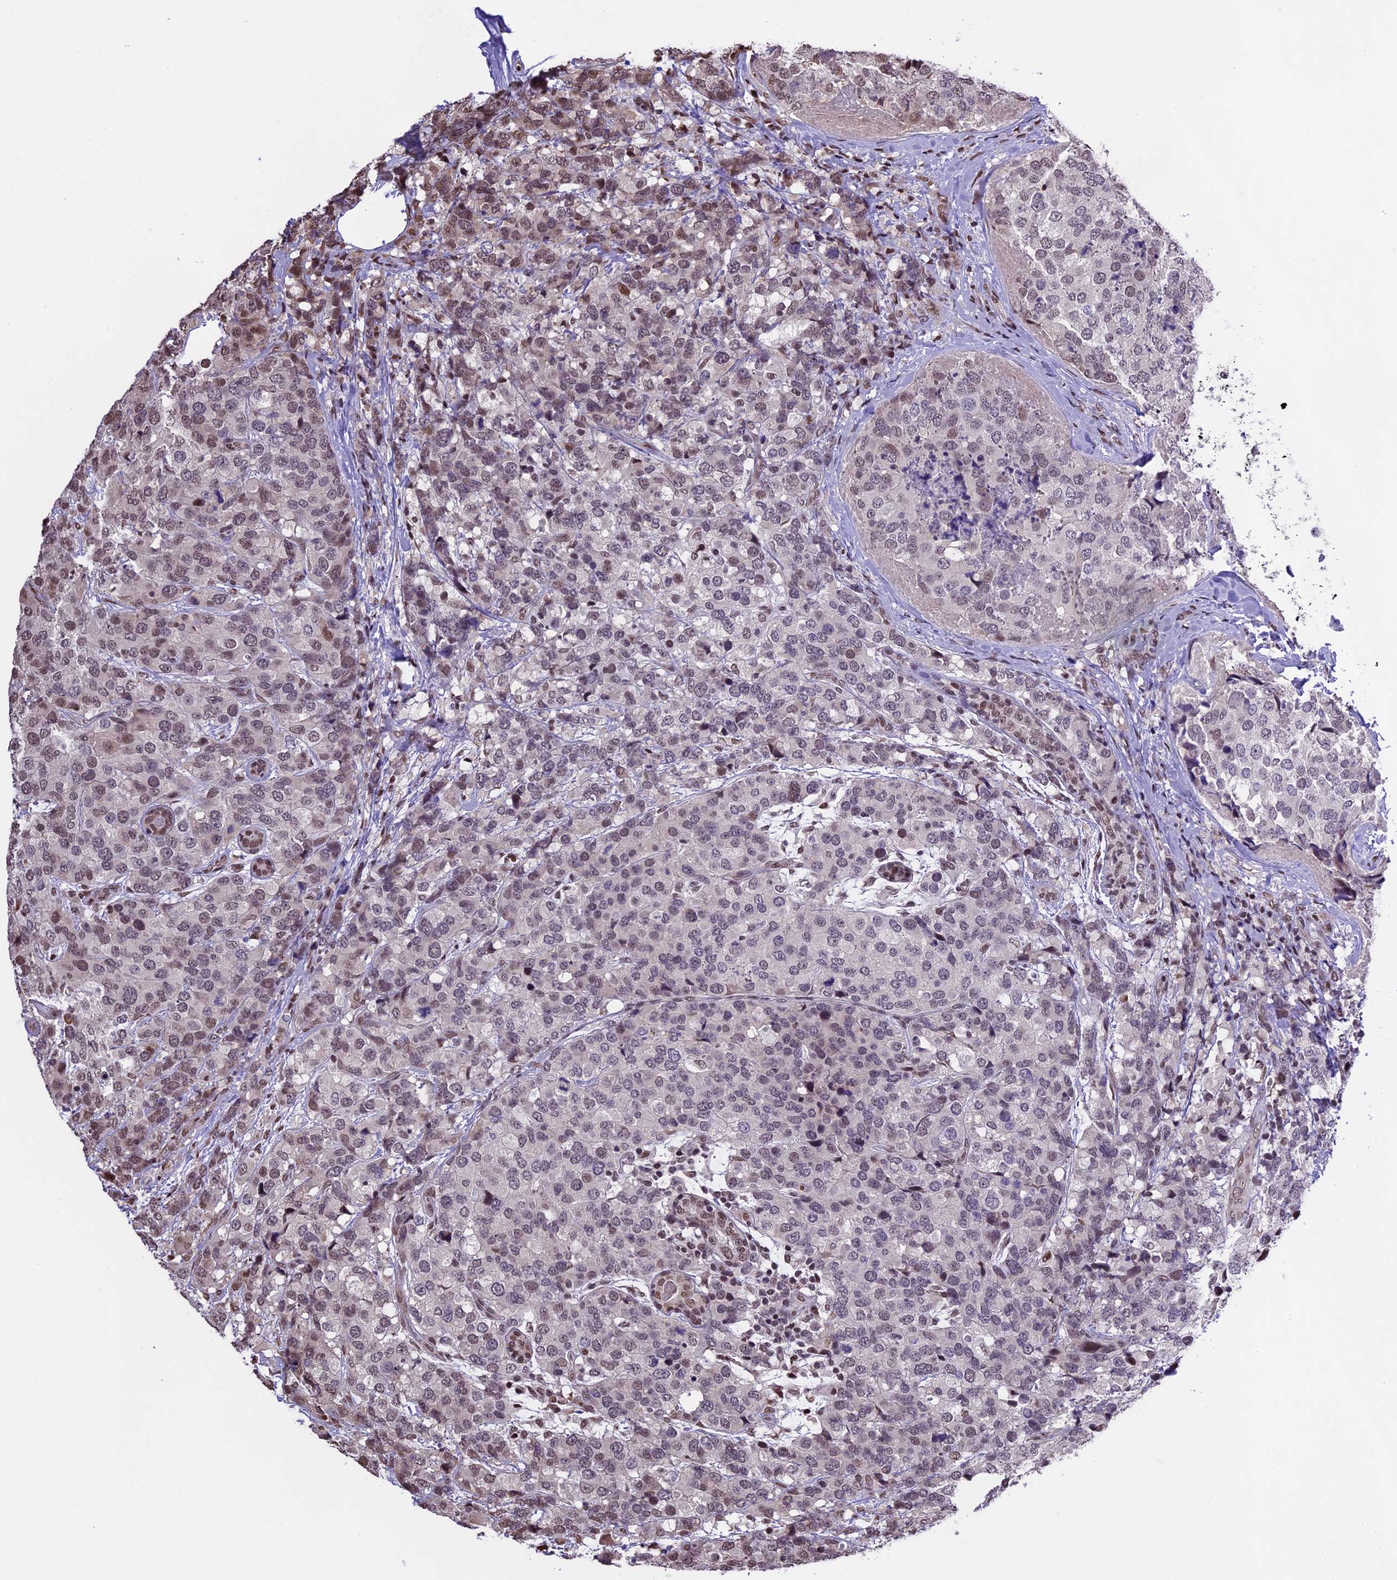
{"staining": {"intensity": "moderate", "quantity": "25%-75%", "location": "nuclear"}, "tissue": "breast cancer", "cell_type": "Tumor cells", "image_type": "cancer", "snomed": [{"axis": "morphology", "description": "Lobular carcinoma"}, {"axis": "topography", "description": "Breast"}], "caption": "IHC of breast lobular carcinoma displays medium levels of moderate nuclear expression in approximately 25%-75% of tumor cells.", "gene": "POLR3E", "patient": {"sex": "female", "age": 59}}